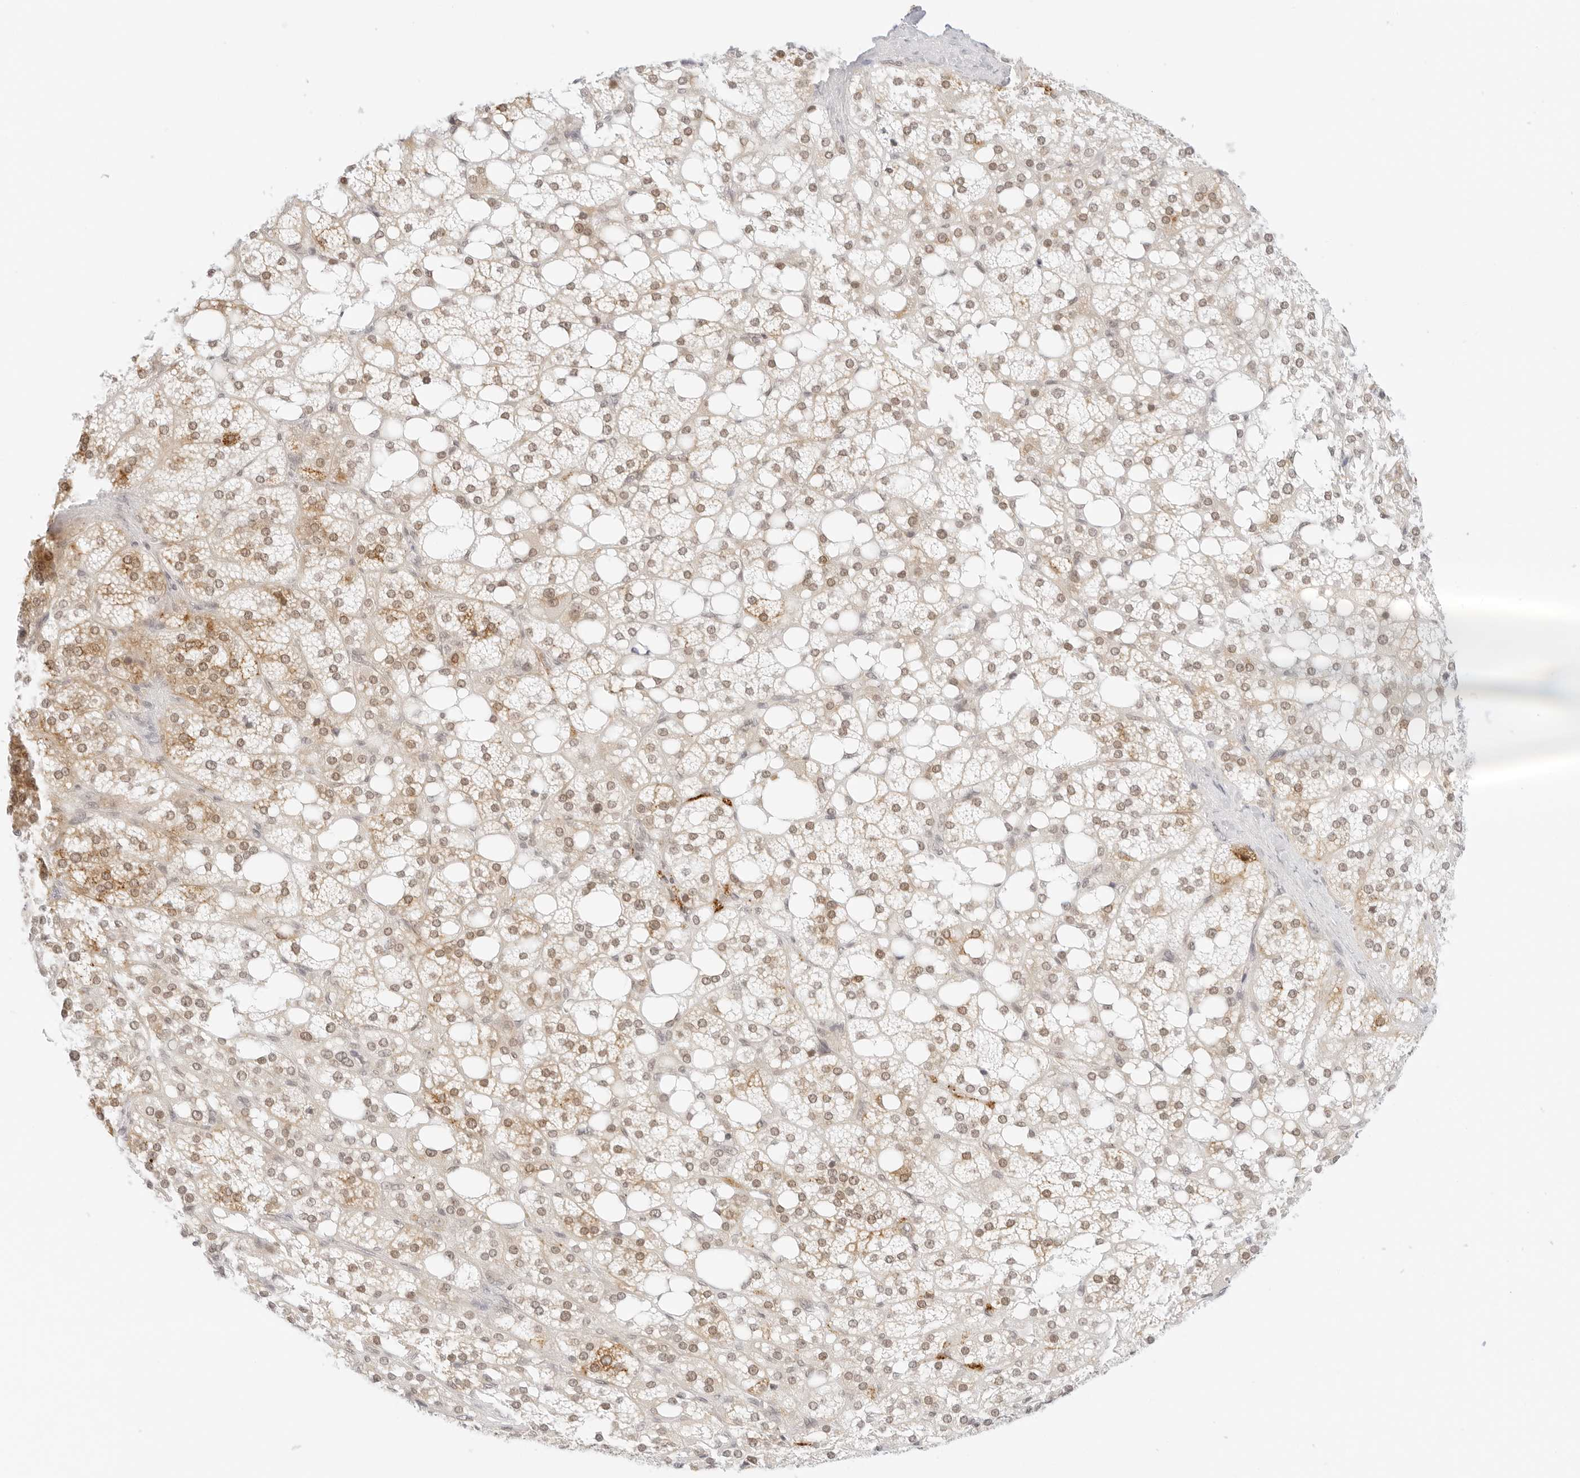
{"staining": {"intensity": "moderate", "quantity": ">75%", "location": "cytoplasmic/membranous,nuclear"}, "tissue": "adrenal gland", "cell_type": "Glandular cells", "image_type": "normal", "snomed": [{"axis": "morphology", "description": "Normal tissue, NOS"}, {"axis": "topography", "description": "Adrenal gland"}], "caption": "High-power microscopy captured an immunohistochemistry (IHC) image of normal adrenal gland, revealing moderate cytoplasmic/membranous,nuclear positivity in approximately >75% of glandular cells. (brown staining indicates protein expression, while blue staining denotes nuclei).", "gene": "POLR3C", "patient": {"sex": "female", "age": 59}}